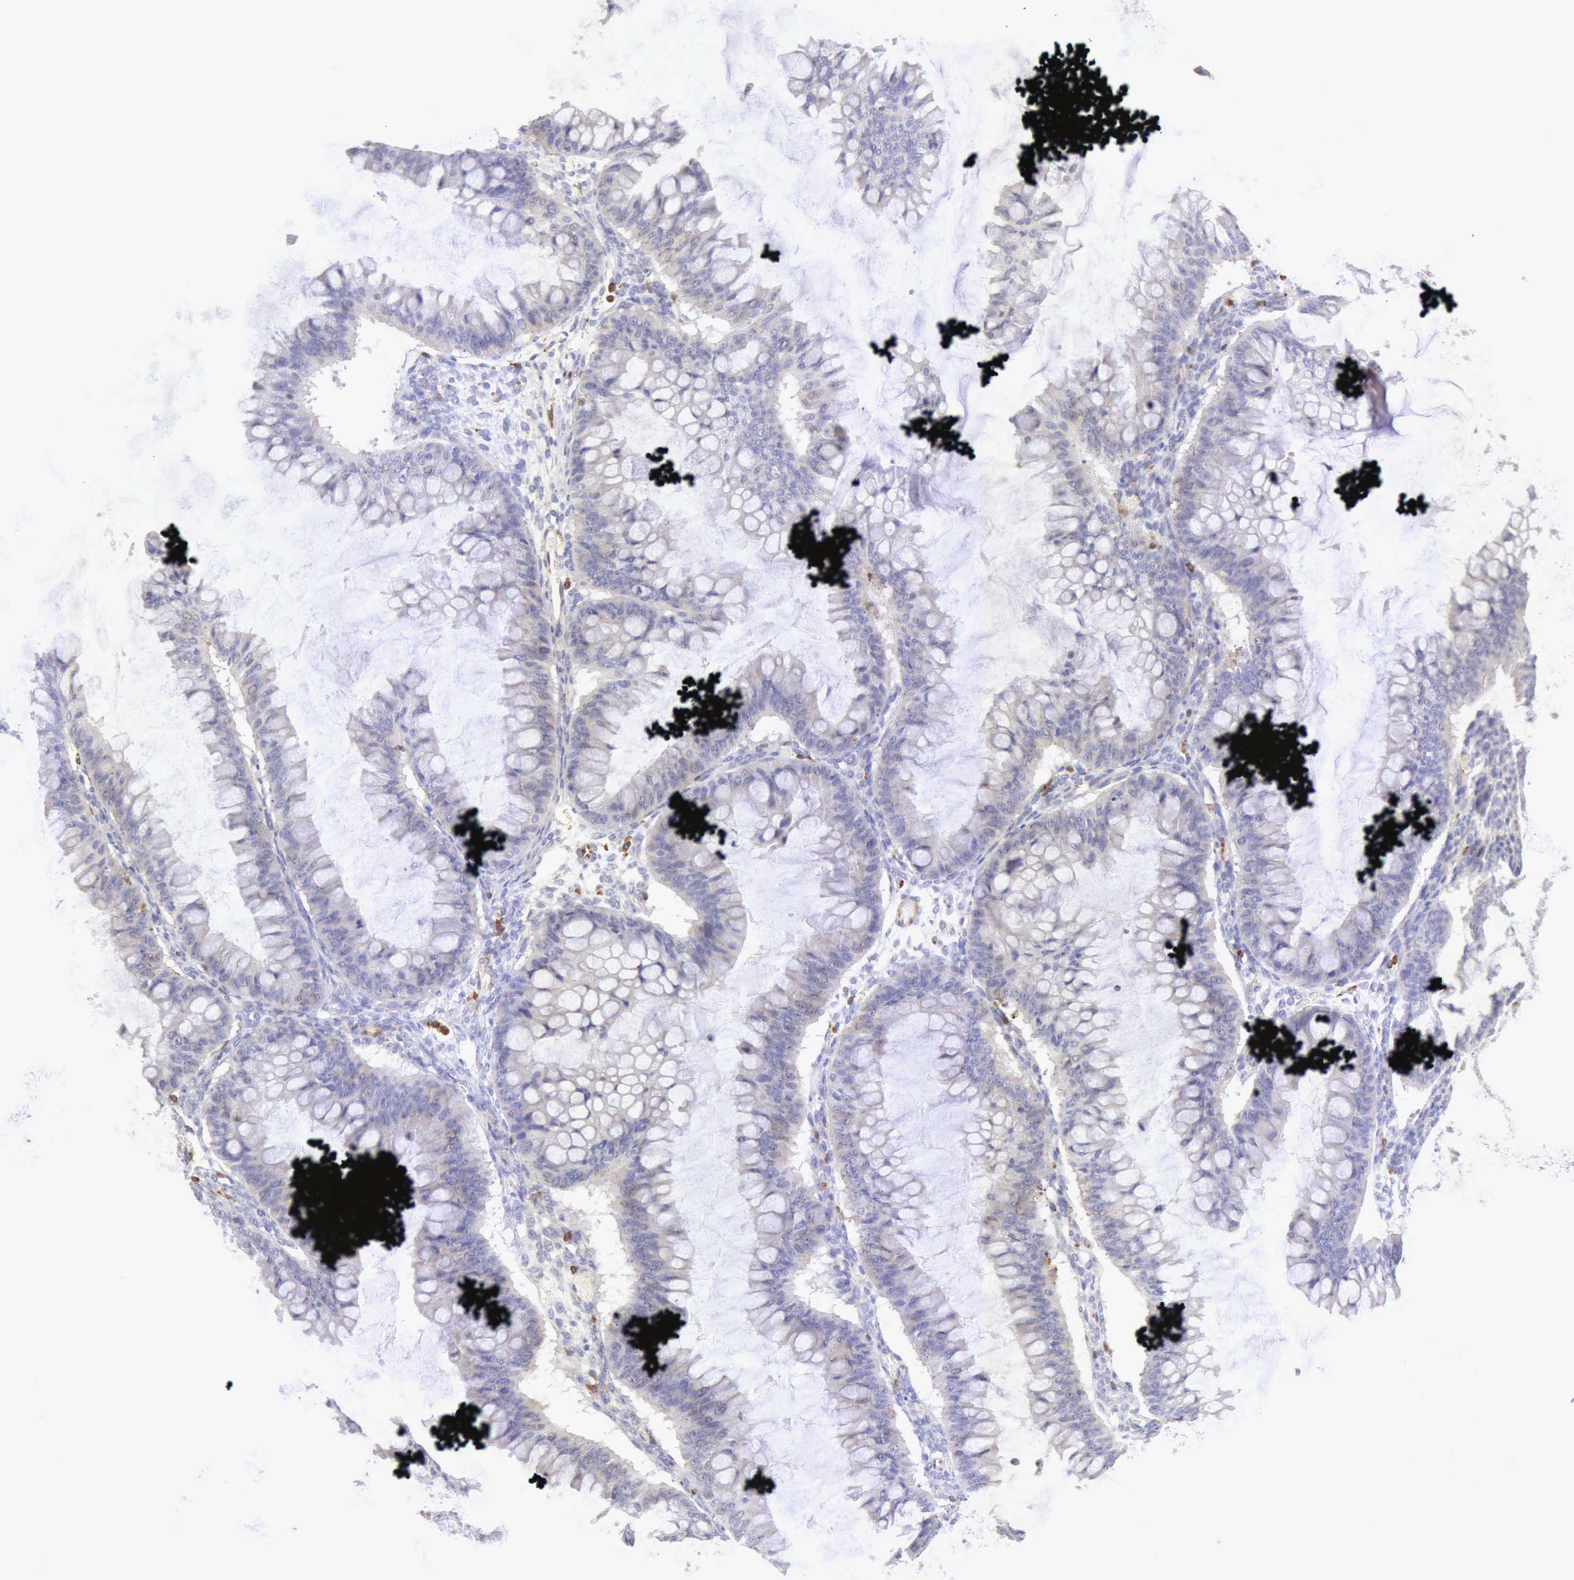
{"staining": {"intensity": "negative", "quantity": "none", "location": "none"}, "tissue": "ovarian cancer", "cell_type": "Tumor cells", "image_type": "cancer", "snomed": [{"axis": "morphology", "description": "Cystadenocarcinoma, mucinous, NOS"}, {"axis": "topography", "description": "Ovary"}], "caption": "The immunohistochemistry histopathology image has no significant staining in tumor cells of ovarian mucinous cystadenocarcinoma tissue. (DAB (3,3'-diaminobenzidine) immunohistochemistry (IHC) with hematoxylin counter stain).", "gene": "ARHGAP4", "patient": {"sex": "female", "age": 73}}